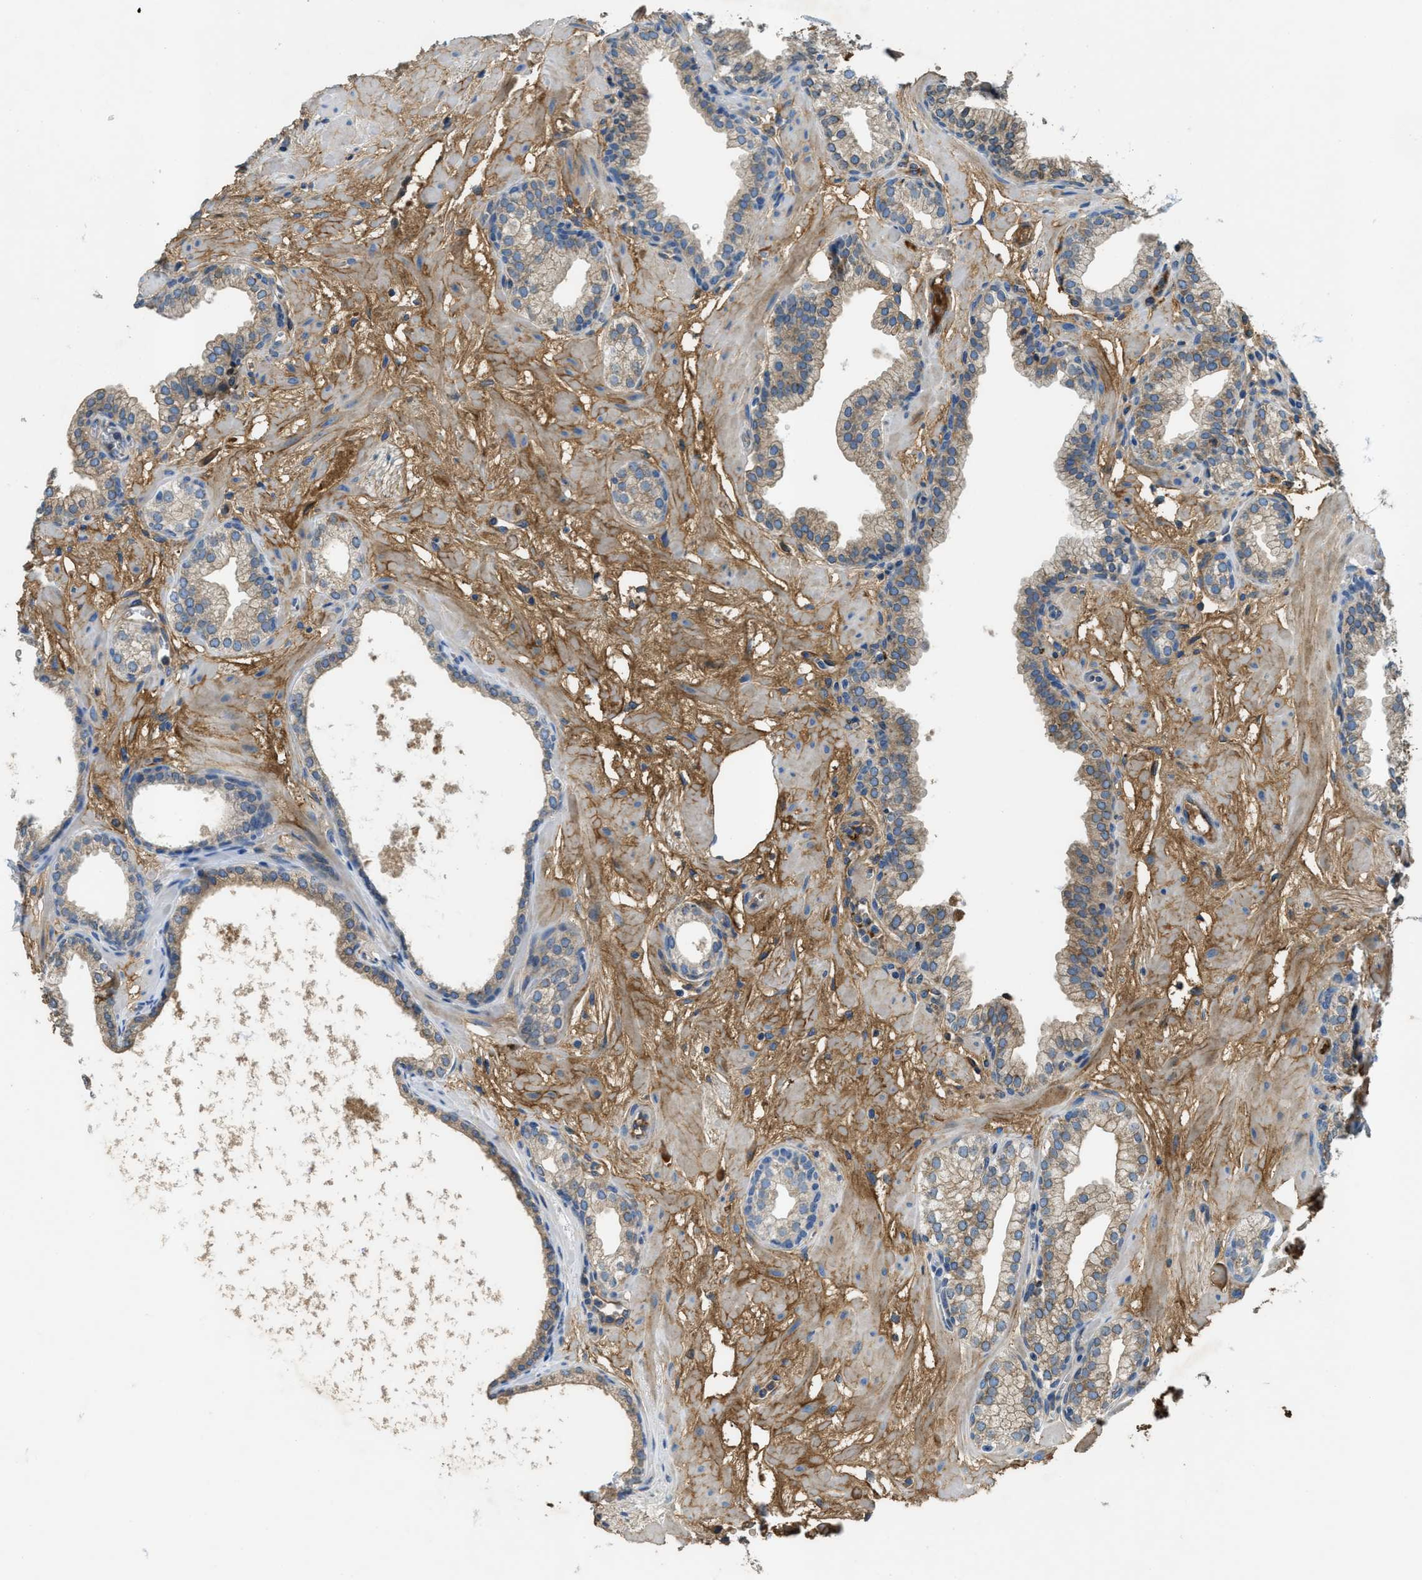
{"staining": {"intensity": "moderate", "quantity": ">75%", "location": "cytoplasmic/membranous"}, "tissue": "prostate", "cell_type": "Glandular cells", "image_type": "normal", "snomed": [{"axis": "morphology", "description": "Normal tissue, NOS"}, {"axis": "morphology", "description": "Urothelial carcinoma, Low grade"}, {"axis": "topography", "description": "Urinary bladder"}, {"axis": "topography", "description": "Prostate"}], "caption": "Human prostate stained for a protein (brown) displays moderate cytoplasmic/membranous positive positivity in about >75% of glandular cells.", "gene": "MPDU1", "patient": {"sex": "male", "age": 60}}